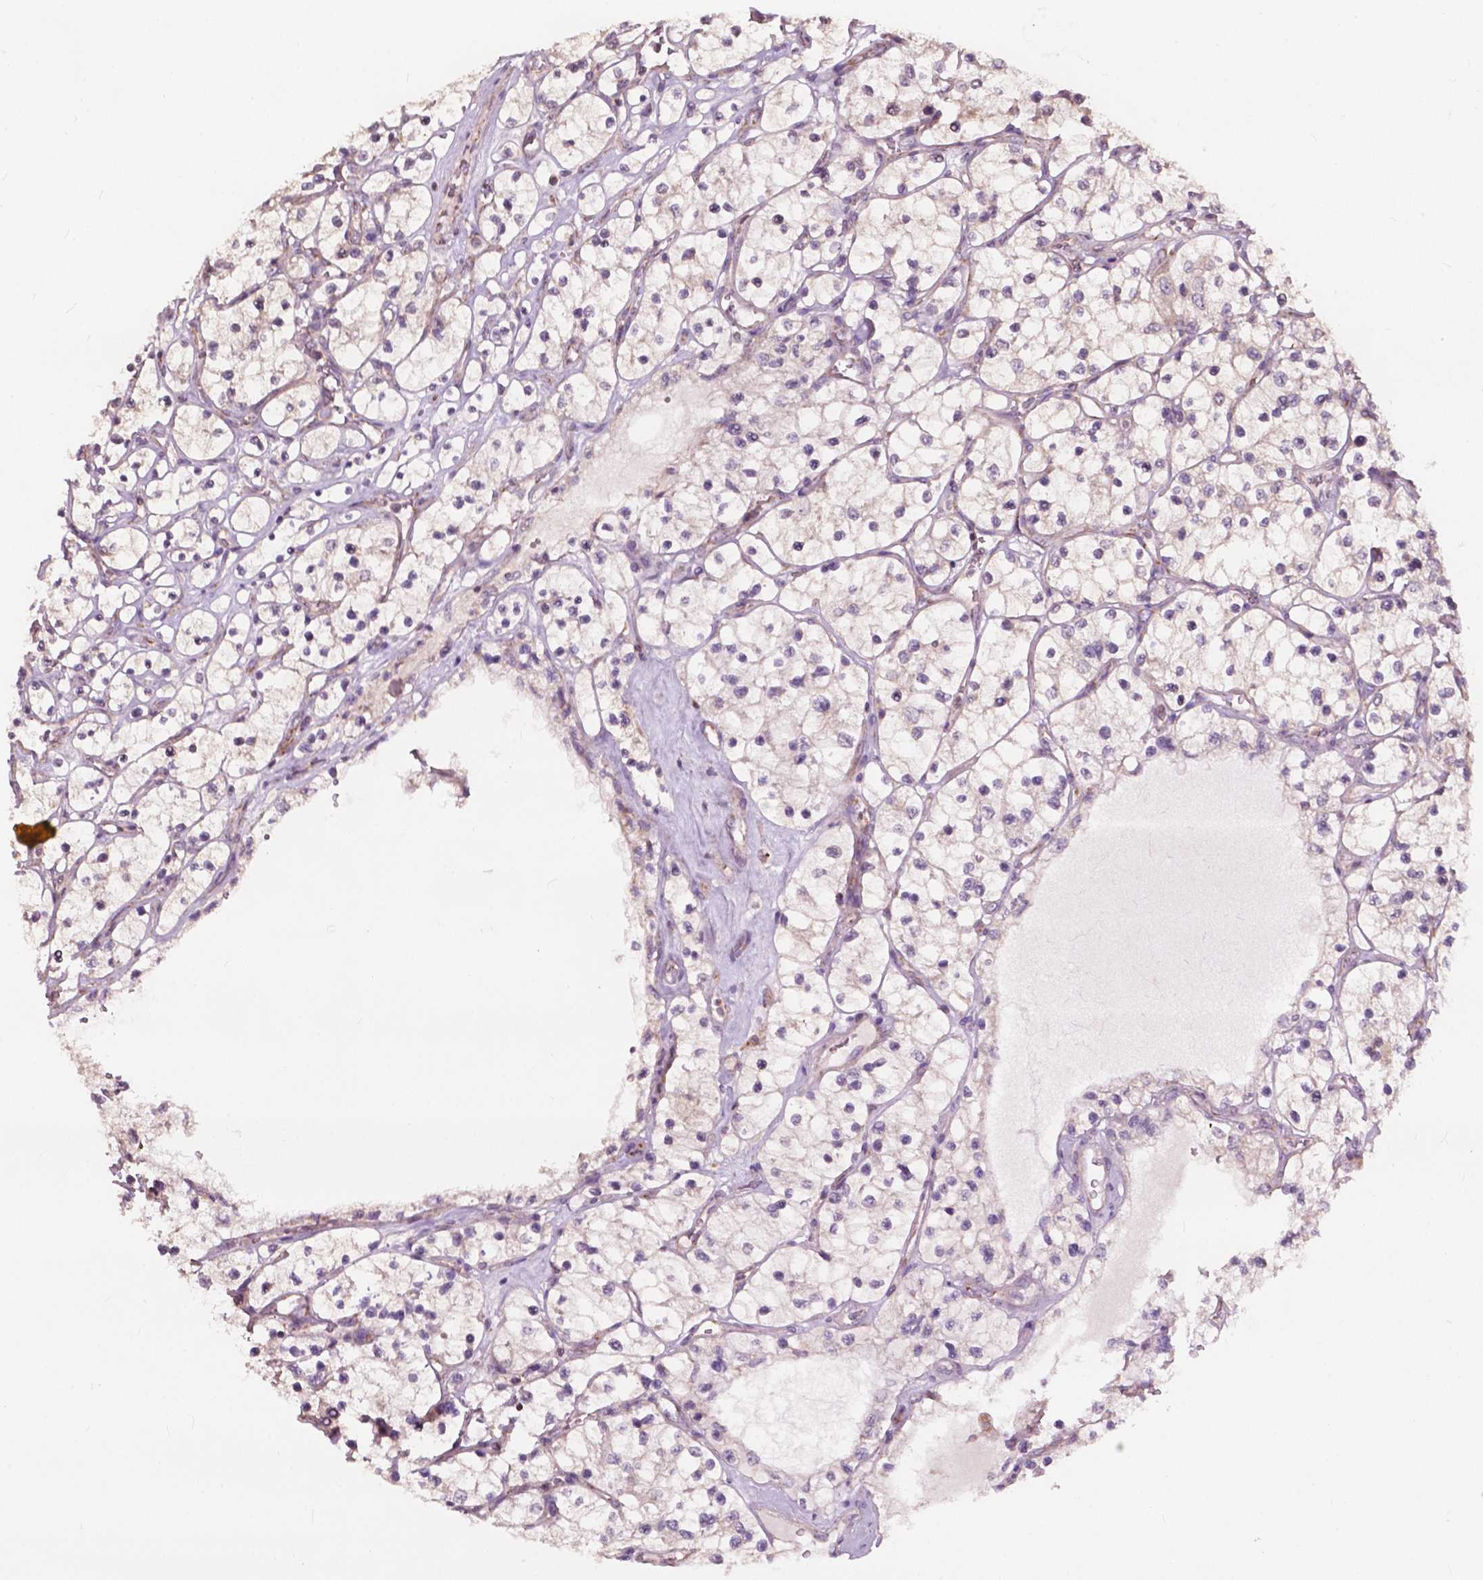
{"staining": {"intensity": "weak", "quantity": "<25%", "location": "cytoplasmic/membranous"}, "tissue": "renal cancer", "cell_type": "Tumor cells", "image_type": "cancer", "snomed": [{"axis": "morphology", "description": "Adenocarcinoma, NOS"}, {"axis": "topography", "description": "Kidney"}], "caption": "Renal cancer (adenocarcinoma) was stained to show a protein in brown. There is no significant expression in tumor cells.", "gene": "NDUFA10", "patient": {"sex": "female", "age": 69}}